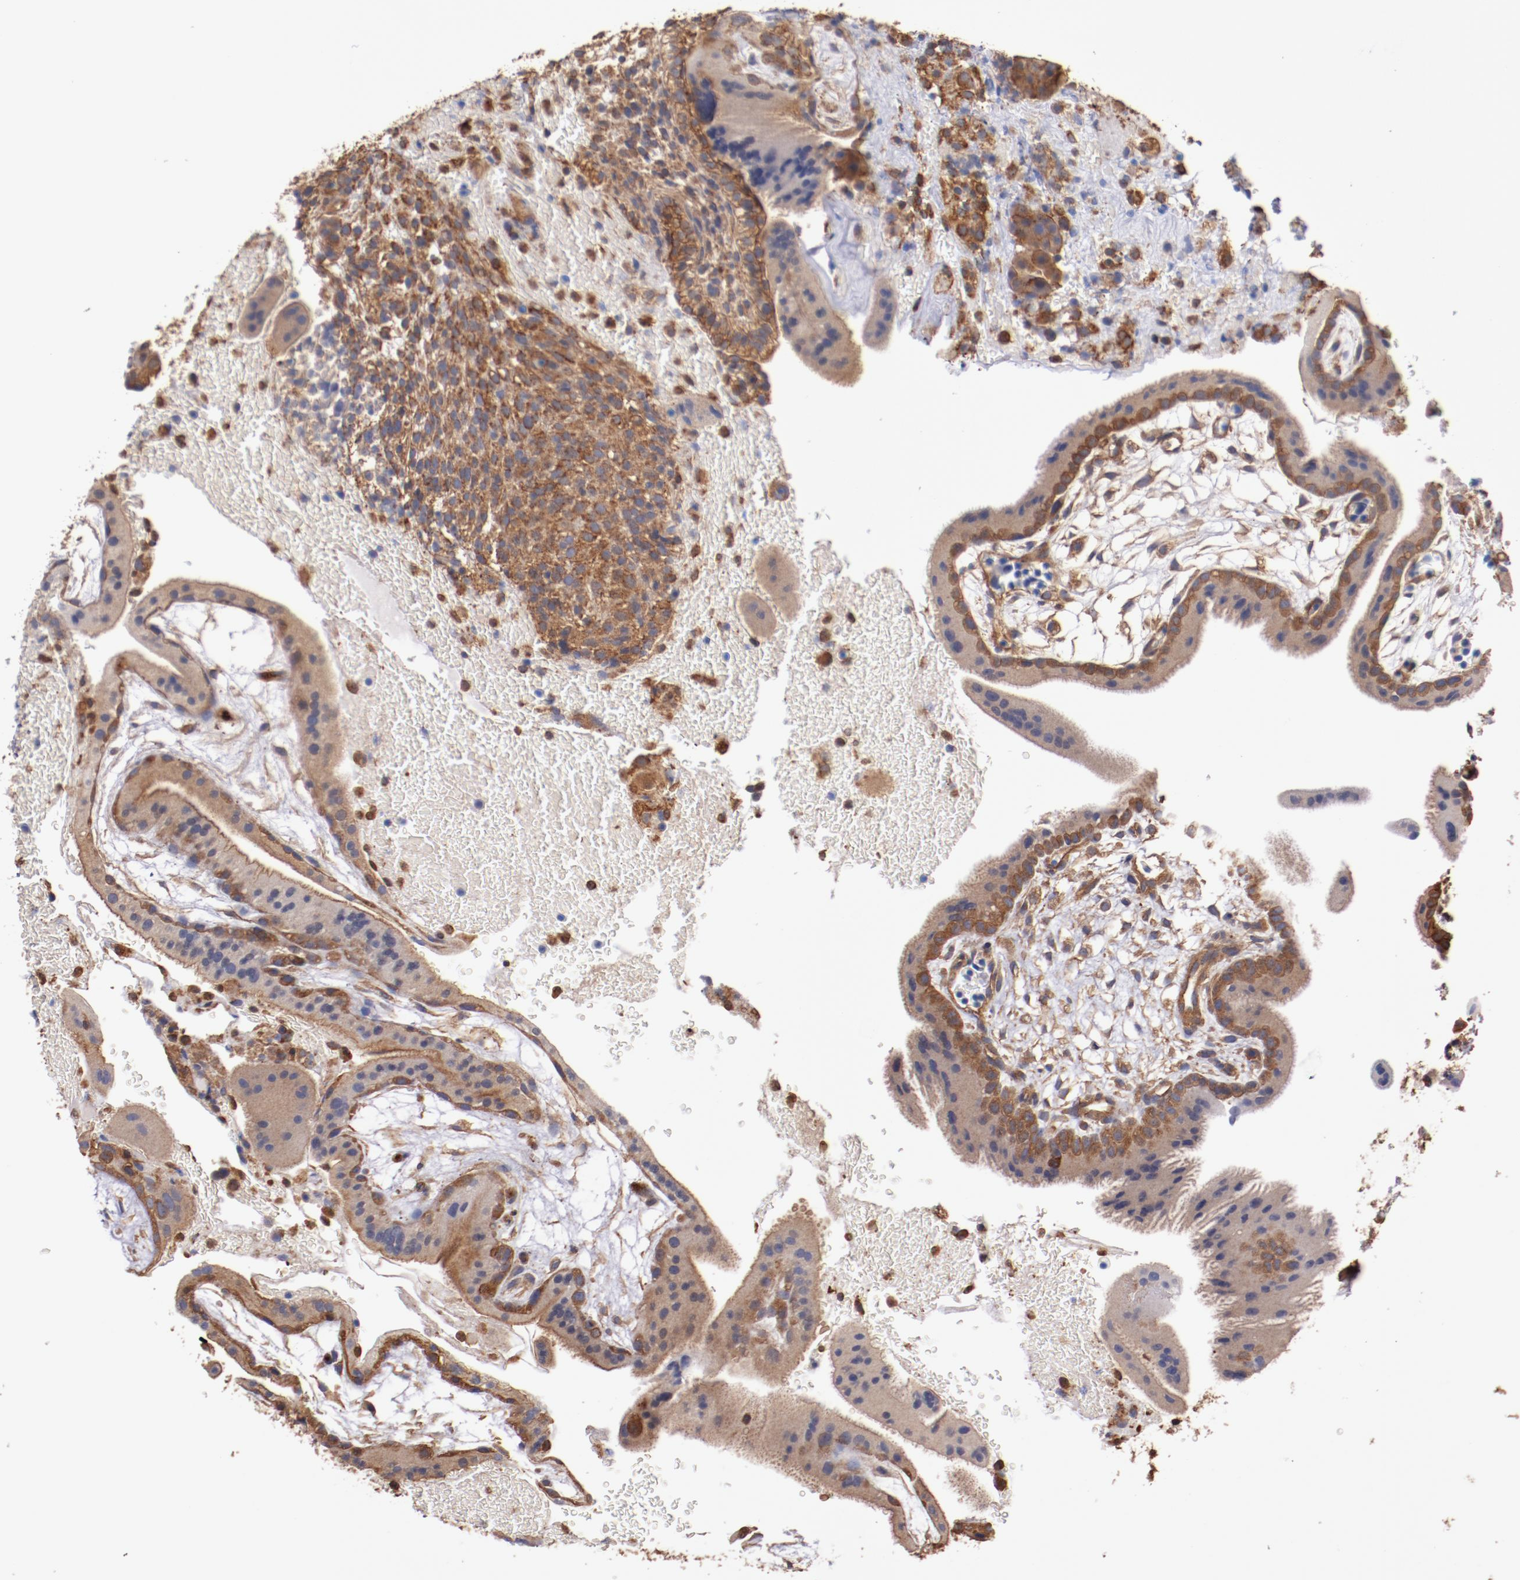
{"staining": {"intensity": "strong", "quantity": ">75%", "location": "cytoplasmic/membranous"}, "tissue": "placenta", "cell_type": "Decidual cells", "image_type": "normal", "snomed": [{"axis": "morphology", "description": "Normal tissue, NOS"}, {"axis": "topography", "description": "Placenta"}], "caption": "Unremarkable placenta exhibits strong cytoplasmic/membranous staining in approximately >75% of decidual cells.", "gene": "TMOD3", "patient": {"sex": "female", "age": 19}}